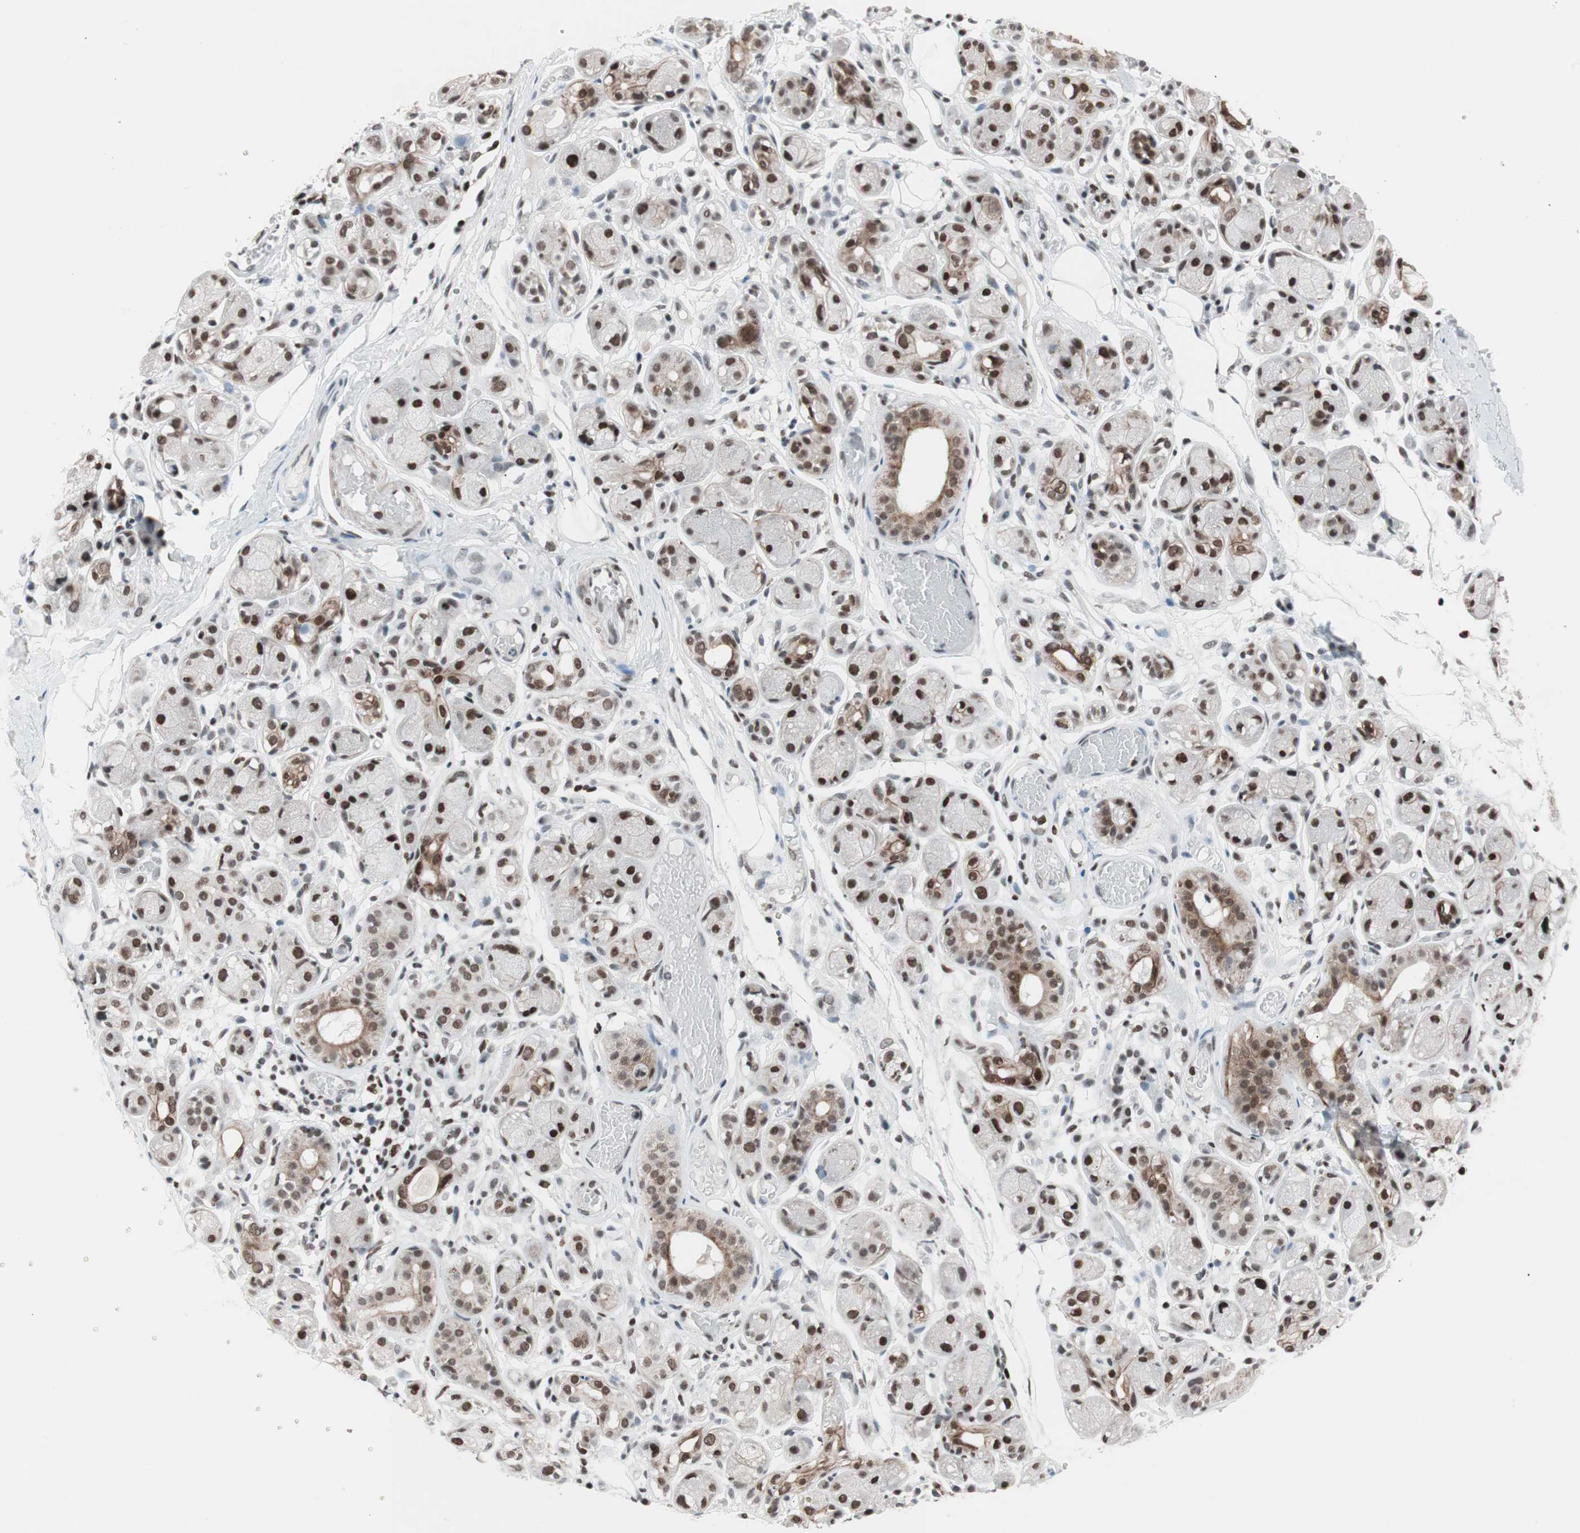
{"staining": {"intensity": "negative", "quantity": "none", "location": "none"}, "tissue": "adipose tissue", "cell_type": "Adipocytes", "image_type": "normal", "snomed": [{"axis": "morphology", "description": "Normal tissue, NOS"}, {"axis": "morphology", "description": "Inflammation, NOS"}, {"axis": "topography", "description": "Vascular tissue"}, {"axis": "topography", "description": "Salivary gland"}], "caption": "This is an immunohistochemistry photomicrograph of benign human adipose tissue. There is no positivity in adipocytes.", "gene": "ARID1A", "patient": {"sex": "female", "age": 75}}